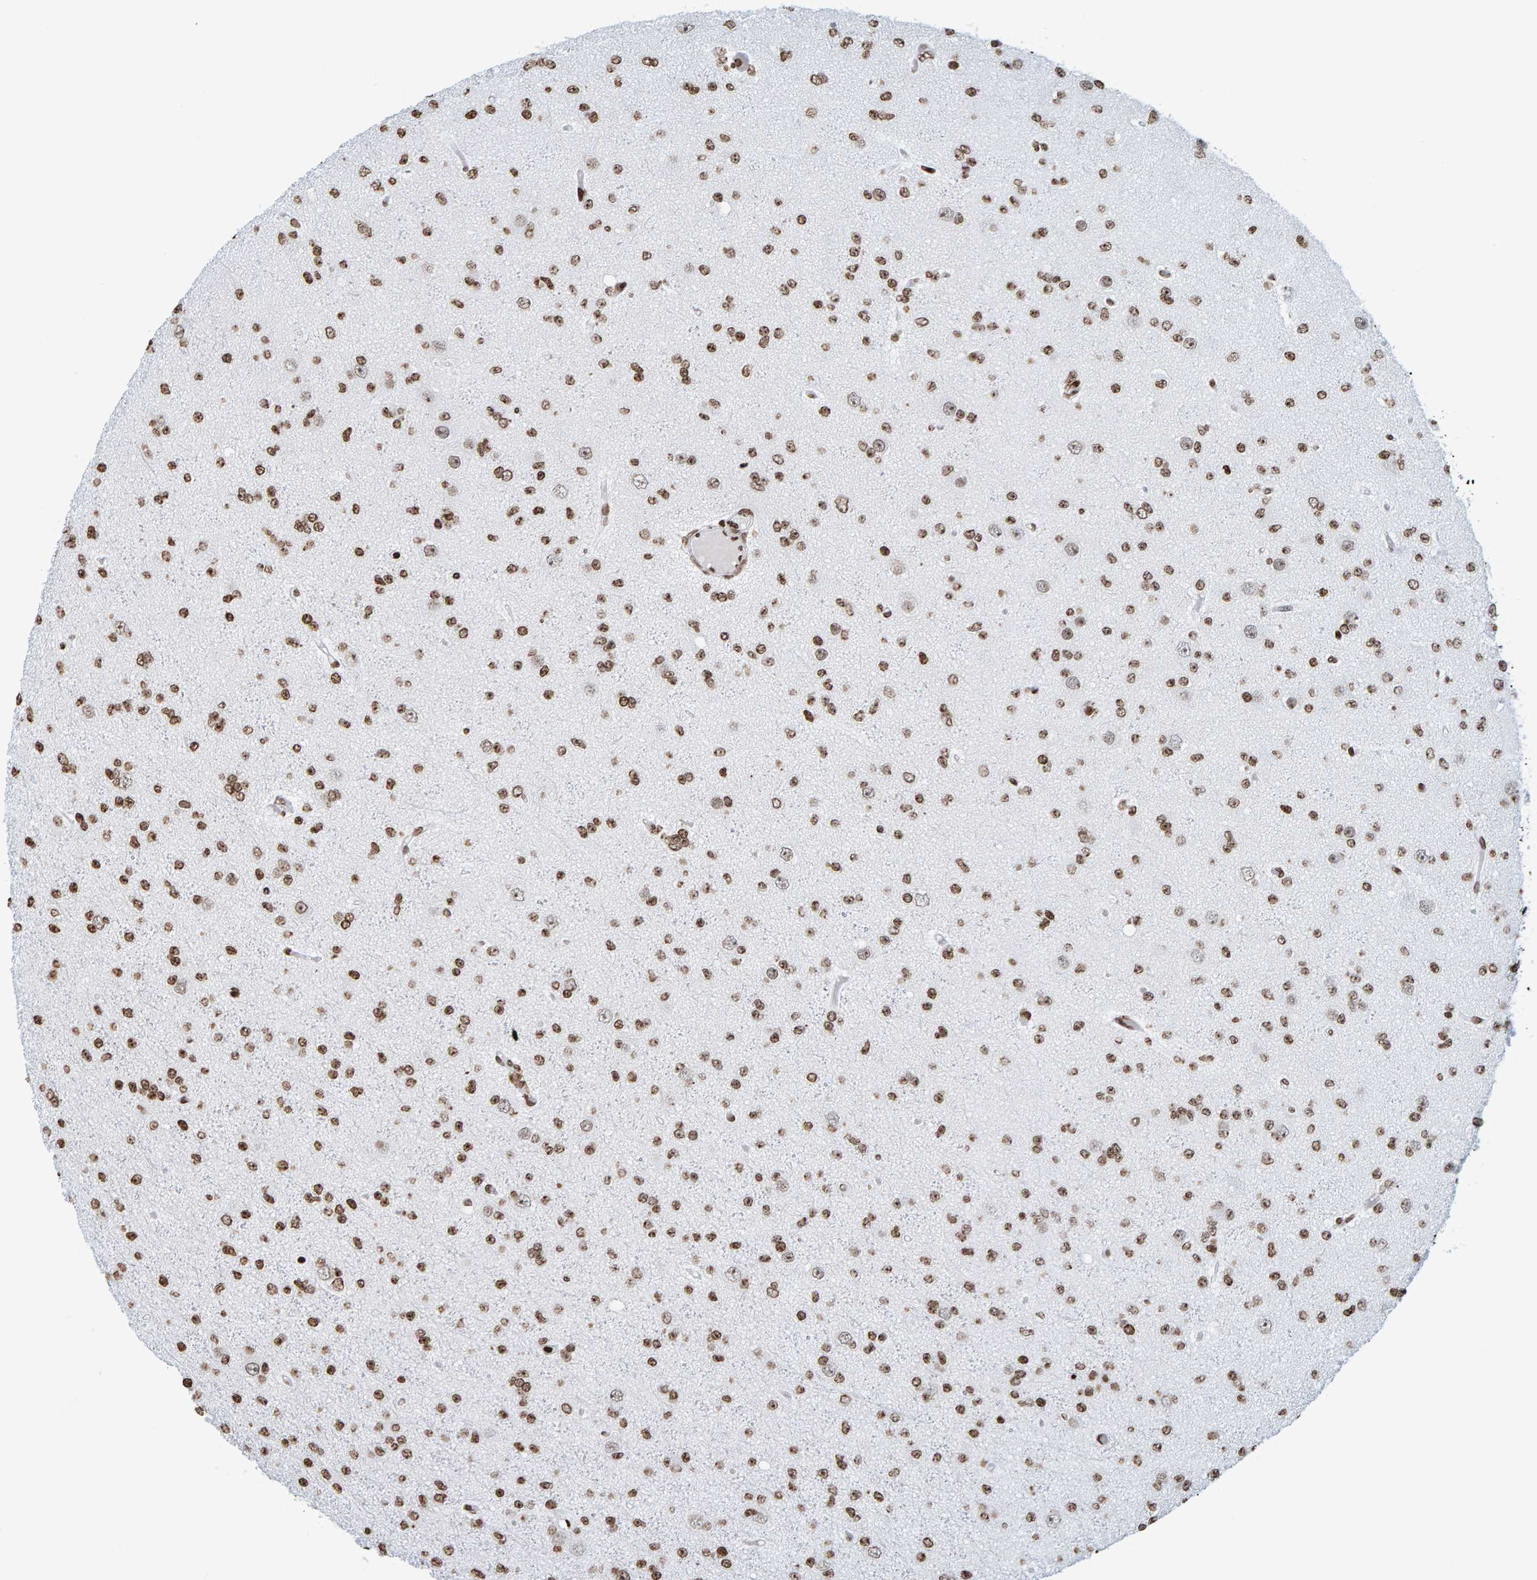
{"staining": {"intensity": "moderate", "quantity": ">75%", "location": "nuclear"}, "tissue": "glioma", "cell_type": "Tumor cells", "image_type": "cancer", "snomed": [{"axis": "morphology", "description": "Glioma, malignant, Low grade"}, {"axis": "topography", "description": "Brain"}], "caption": "Moderate nuclear staining for a protein is seen in approximately >75% of tumor cells of malignant glioma (low-grade) using IHC.", "gene": "BRF2", "patient": {"sex": "female", "age": 22}}